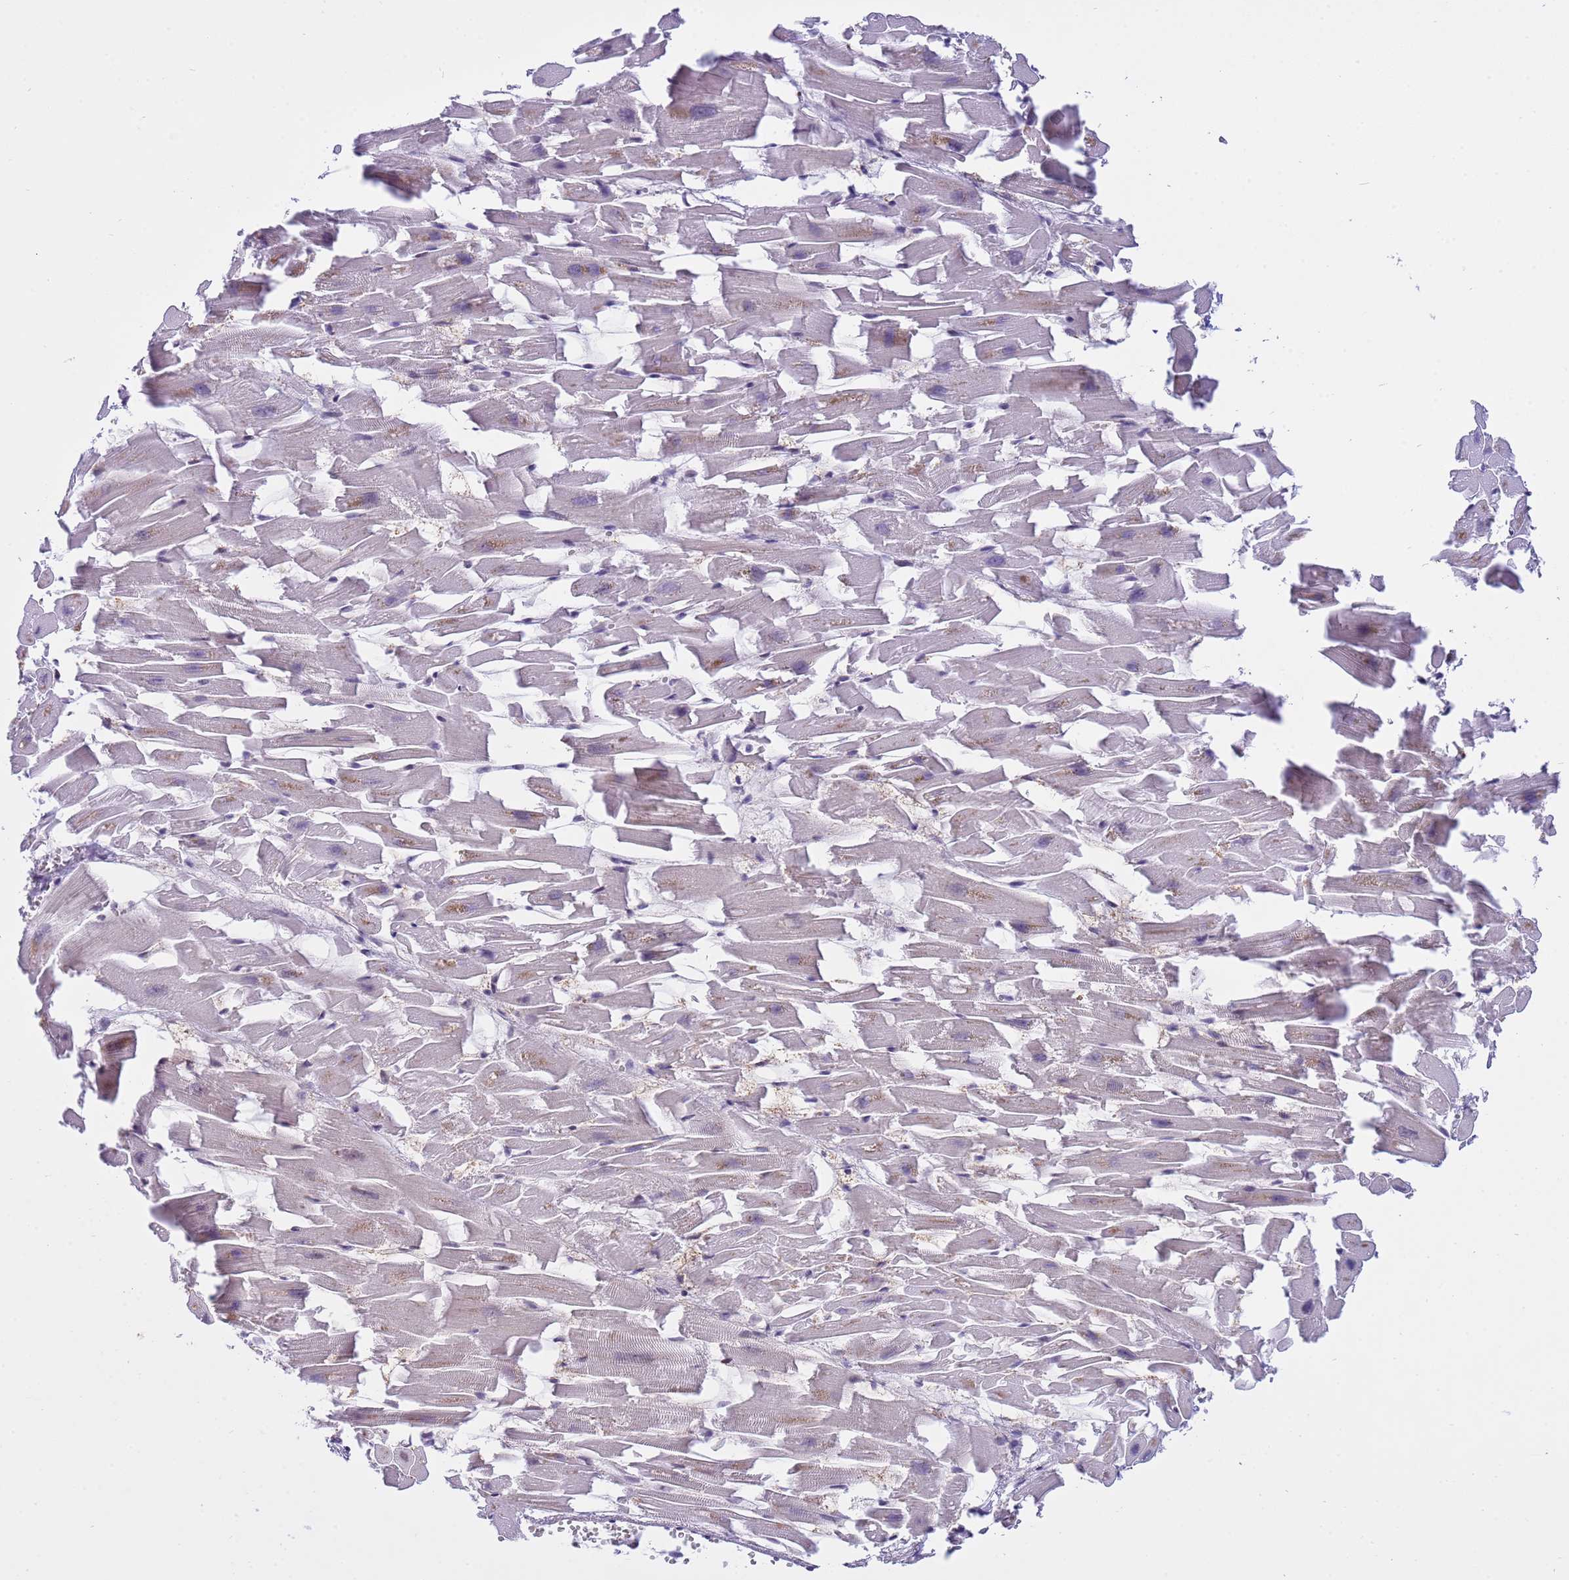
{"staining": {"intensity": "strong", "quantity": "25%-75%", "location": "cytoplasmic/membranous,nuclear"}, "tissue": "heart muscle", "cell_type": "Cardiomyocytes", "image_type": "normal", "snomed": [{"axis": "morphology", "description": "Normal tissue, NOS"}, {"axis": "topography", "description": "Heart"}], "caption": "Human heart muscle stained for a protein (brown) displays strong cytoplasmic/membranous,nuclear positive staining in about 25%-75% of cardiomyocytes.", "gene": "THOC2", "patient": {"sex": "female", "age": 64}}